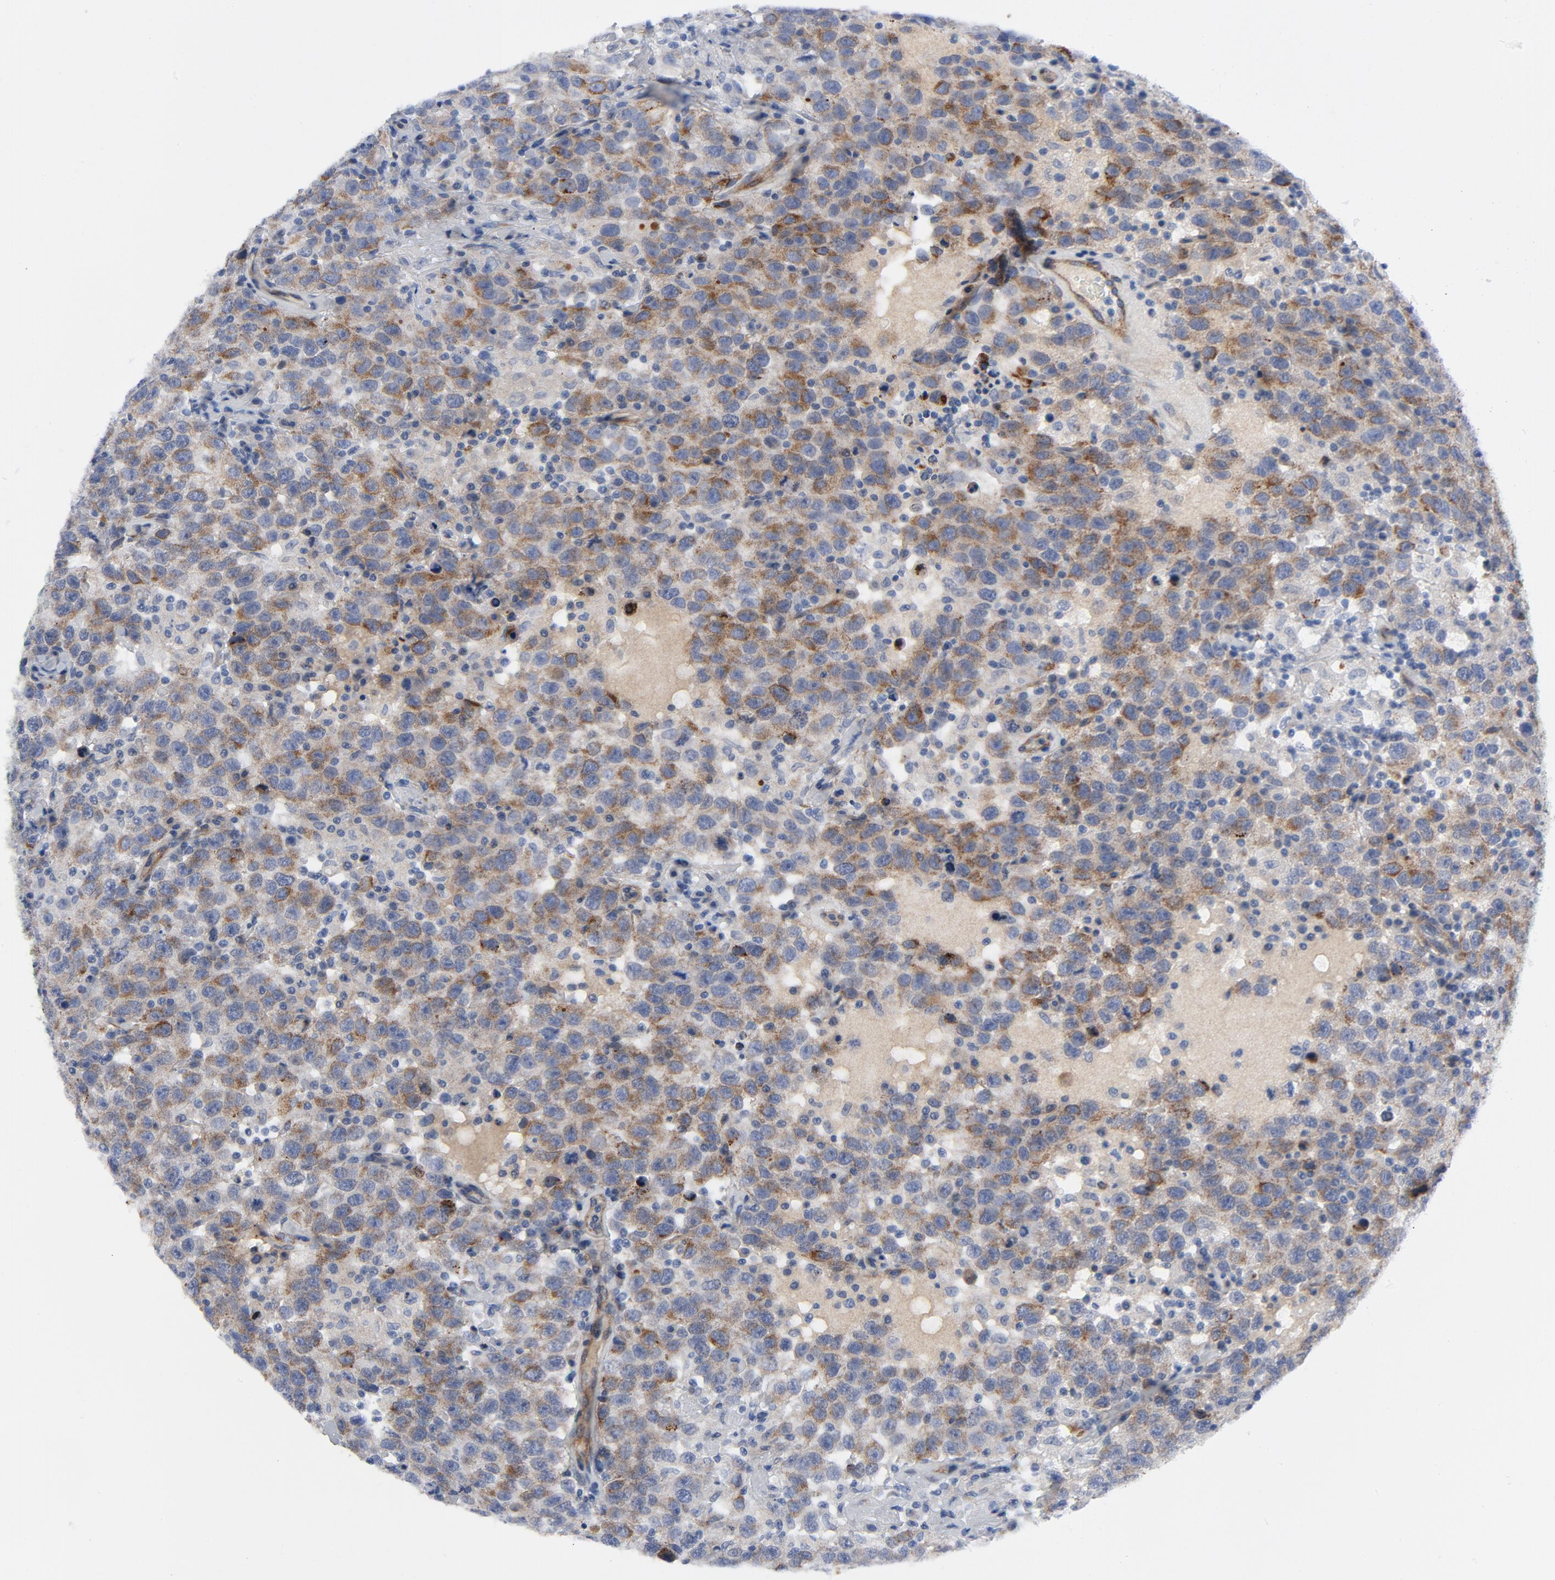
{"staining": {"intensity": "strong", "quantity": ">75%", "location": "cytoplasmic/membranous"}, "tissue": "testis cancer", "cell_type": "Tumor cells", "image_type": "cancer", "snomed": [{"axis": "morphology", "description": "Seminoma, NOS"}, {"axis": "topography", "description": "Testis"}], "caption": "Immunohistochemical staining of testis cancer (seminoma) shows strong cytoplasmic/membranous protein staining in approximately >75% of tumor cells.", "gene": "LAMC1", "patient": {"sex": "male", "age": 41}}